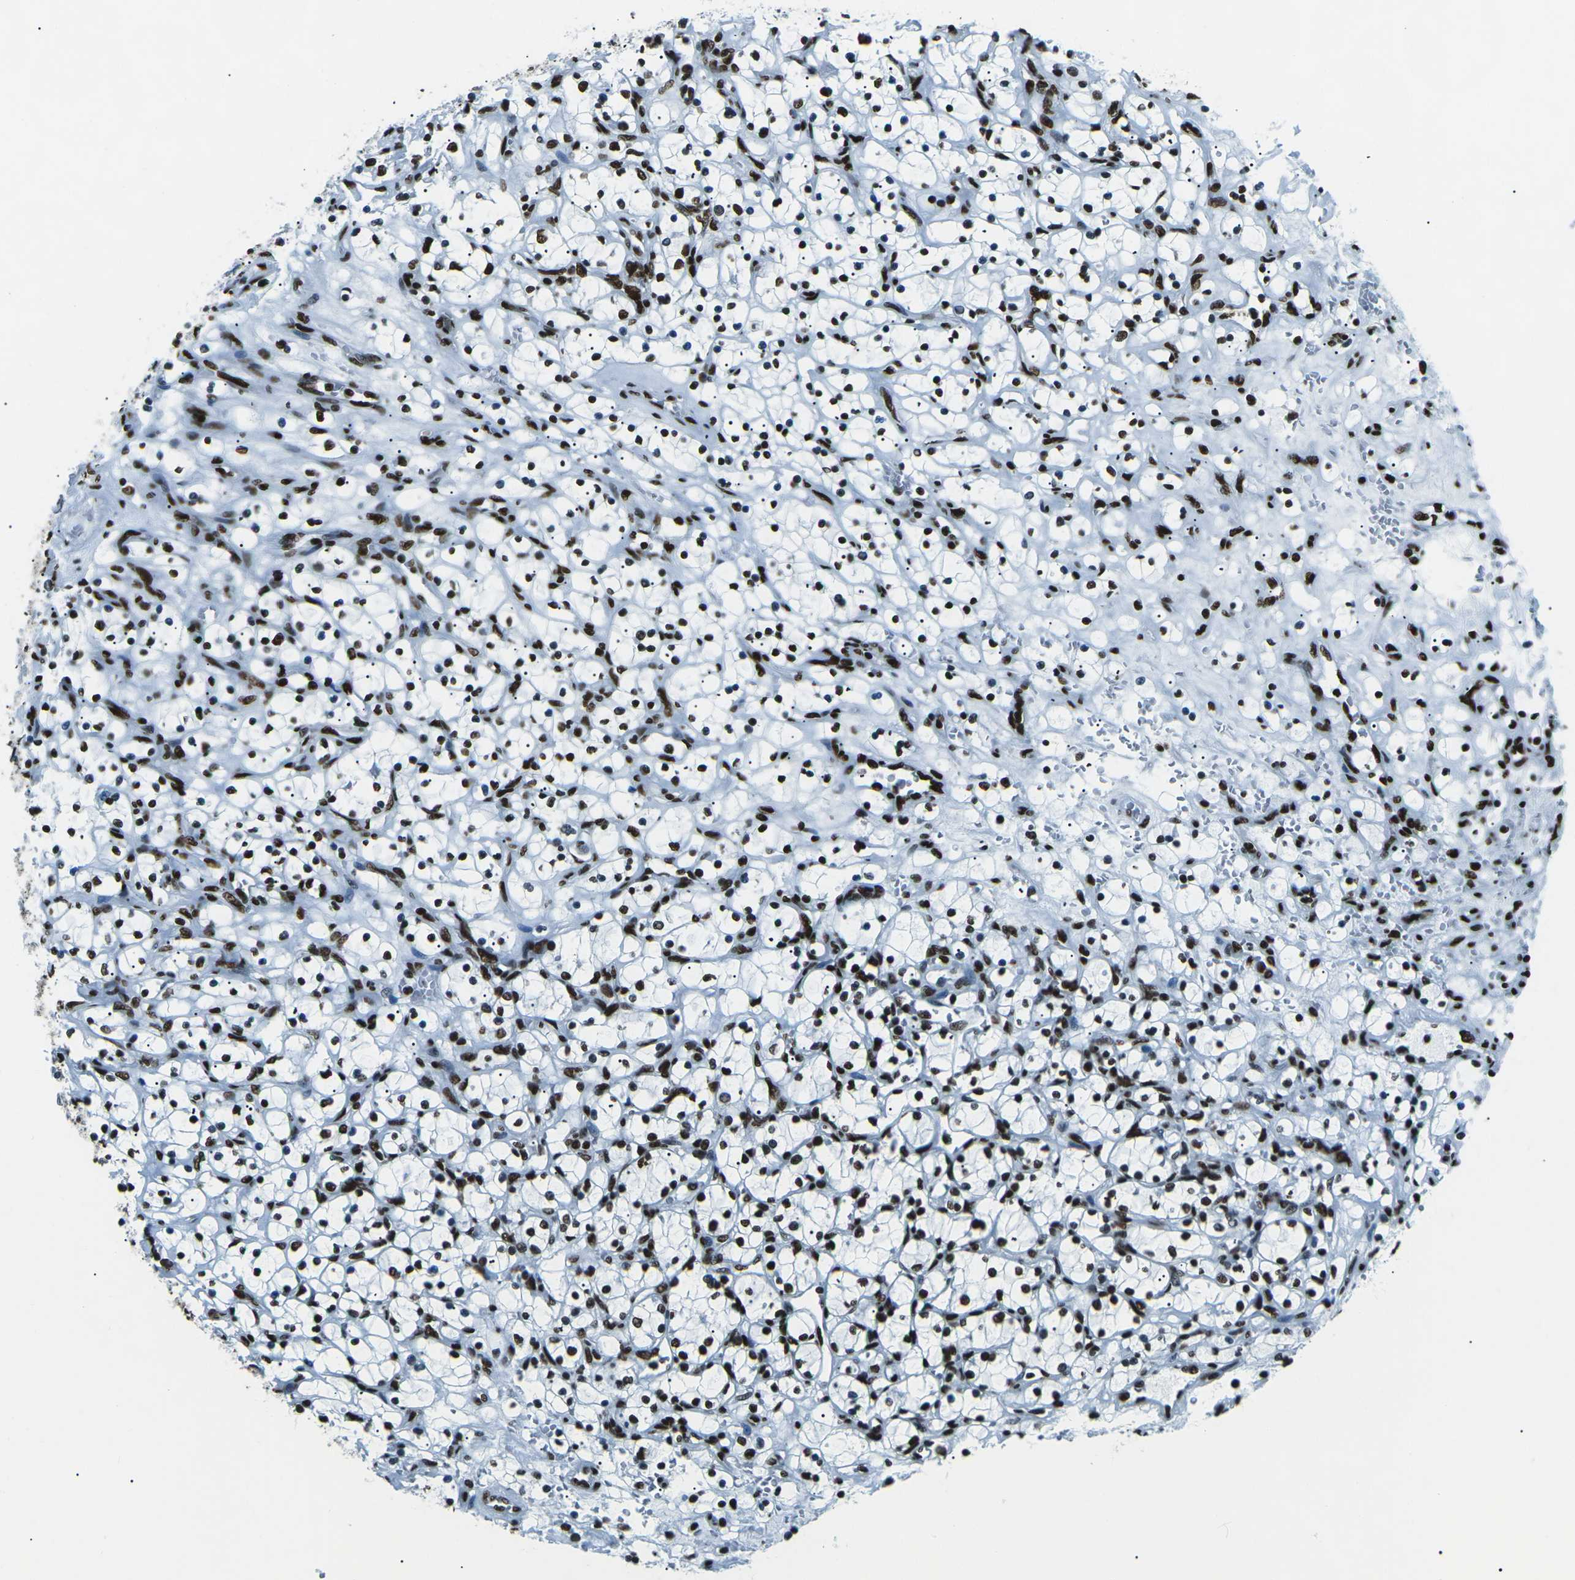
{"staining": {"intensity": "strong", "quantity": ">75%", "location": "nuclear"}, "tissue": "renal cancer", "cell_type": "Tumor cells", "image_type": "cancer", "snomed": [{"axis": "morphology", "description": "Adenocarcinoma, NOS"}, {"axis": "topography", "description": "Kidney"}], "caption": "Immunohistochemistry image of renal cancer stained for a protein (brown), which reveals high levels of strong nuclear staining in about >75% of tumor cells.", "gene": "HNRNPL", "patient": {"sex": "female", "age": 69}}